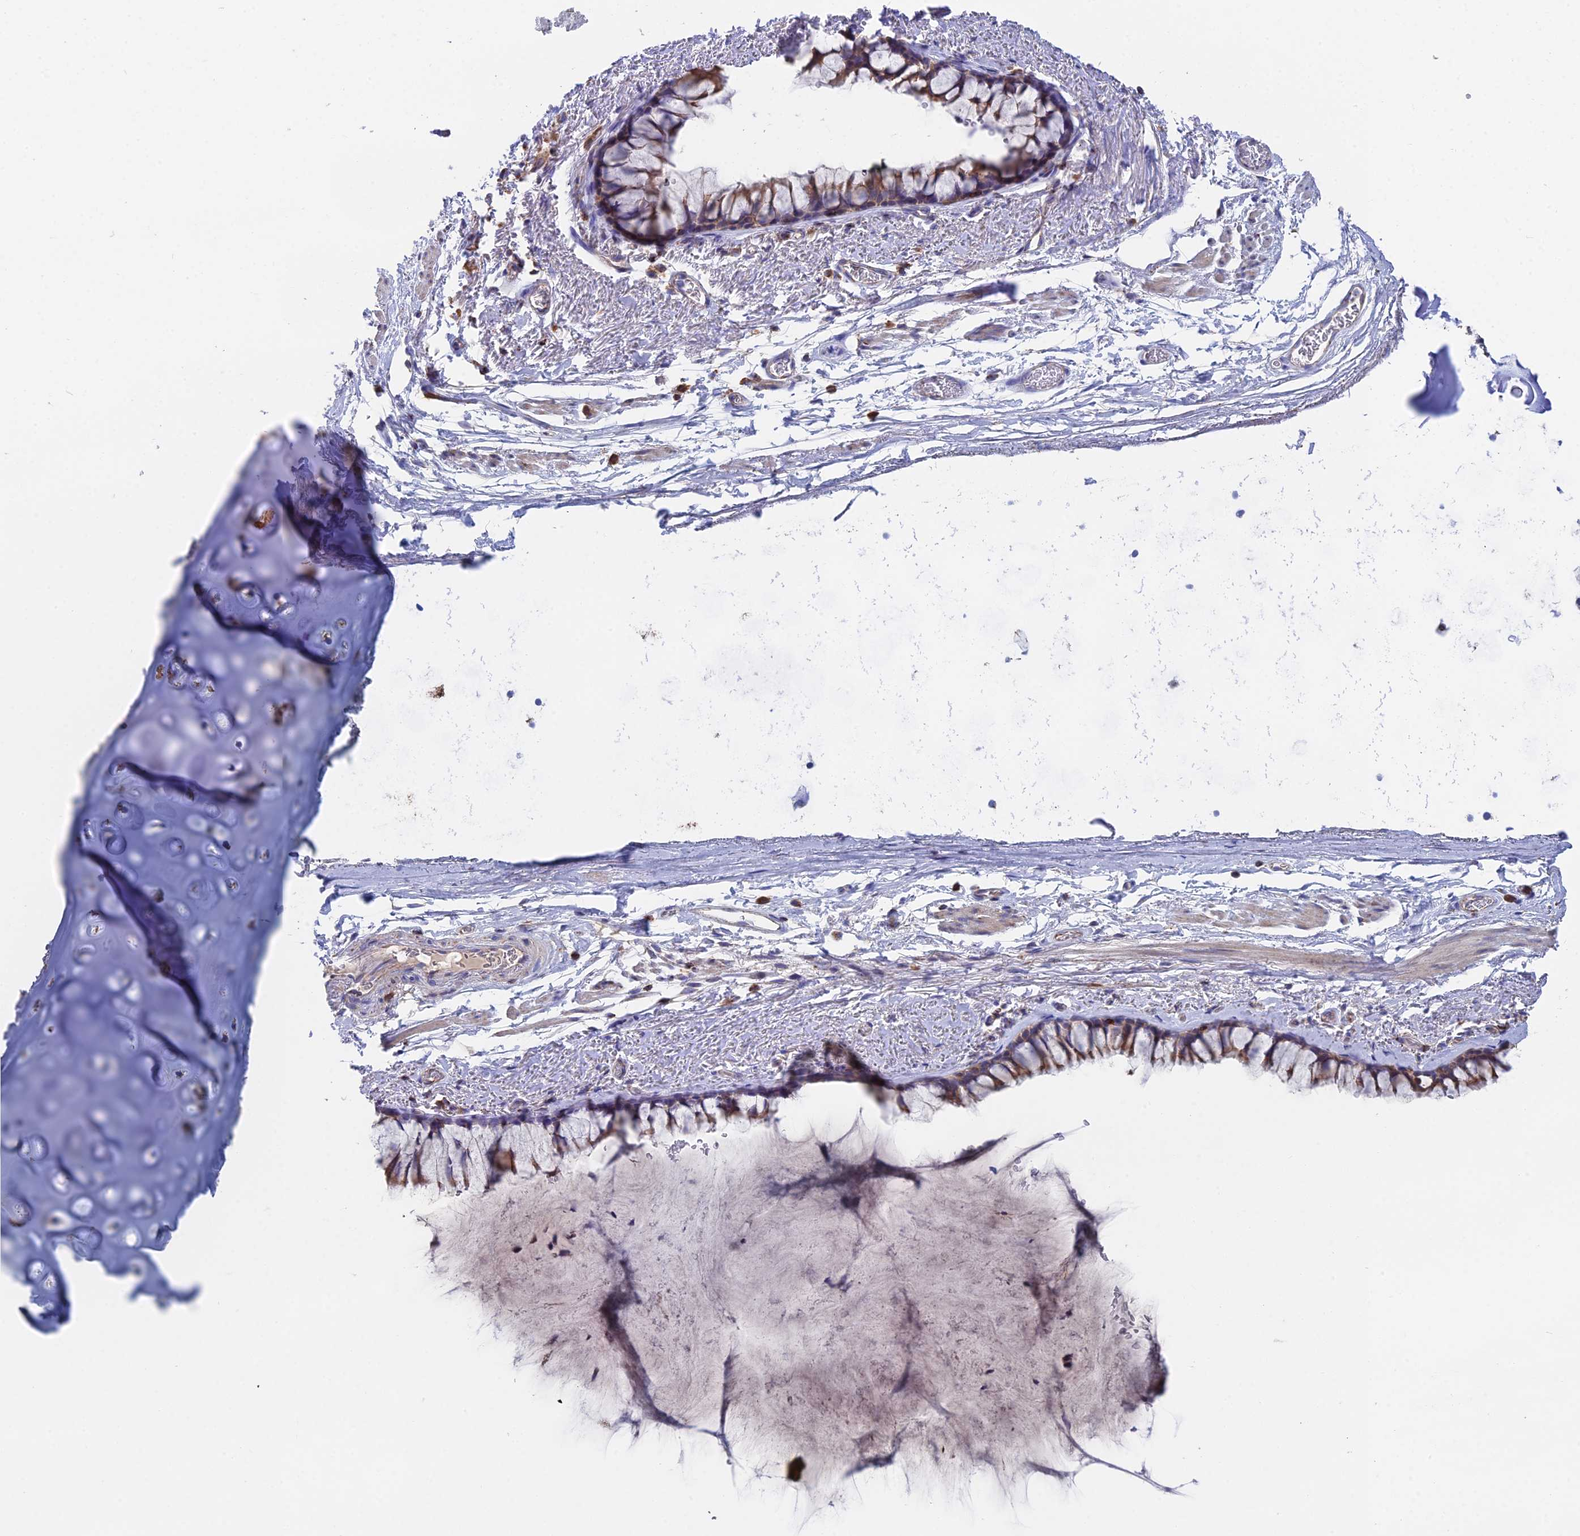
{"staining": {"intensity": "moderate", "quantity": ">75%", "location": "cytoplasmic/membranous"}, "tissue": "bronchus", "cell_type": "Respiratory epithelial cells", "image_type": "normal", "snomed": [{"axis": "morphology", "description": "Normal tissue, NOS"}, {"axis": "topography", "description": "Bronchus"}], "caption": "Immunohistochemical staining of normal human bronchus exhibits >75% levels of moderate cytoplasmic/membranous protein staining in approximately >75% of respiratory epithelial cells.", "gene": "SPOCK2", "patient": {"sex": "male", "age": 65}}